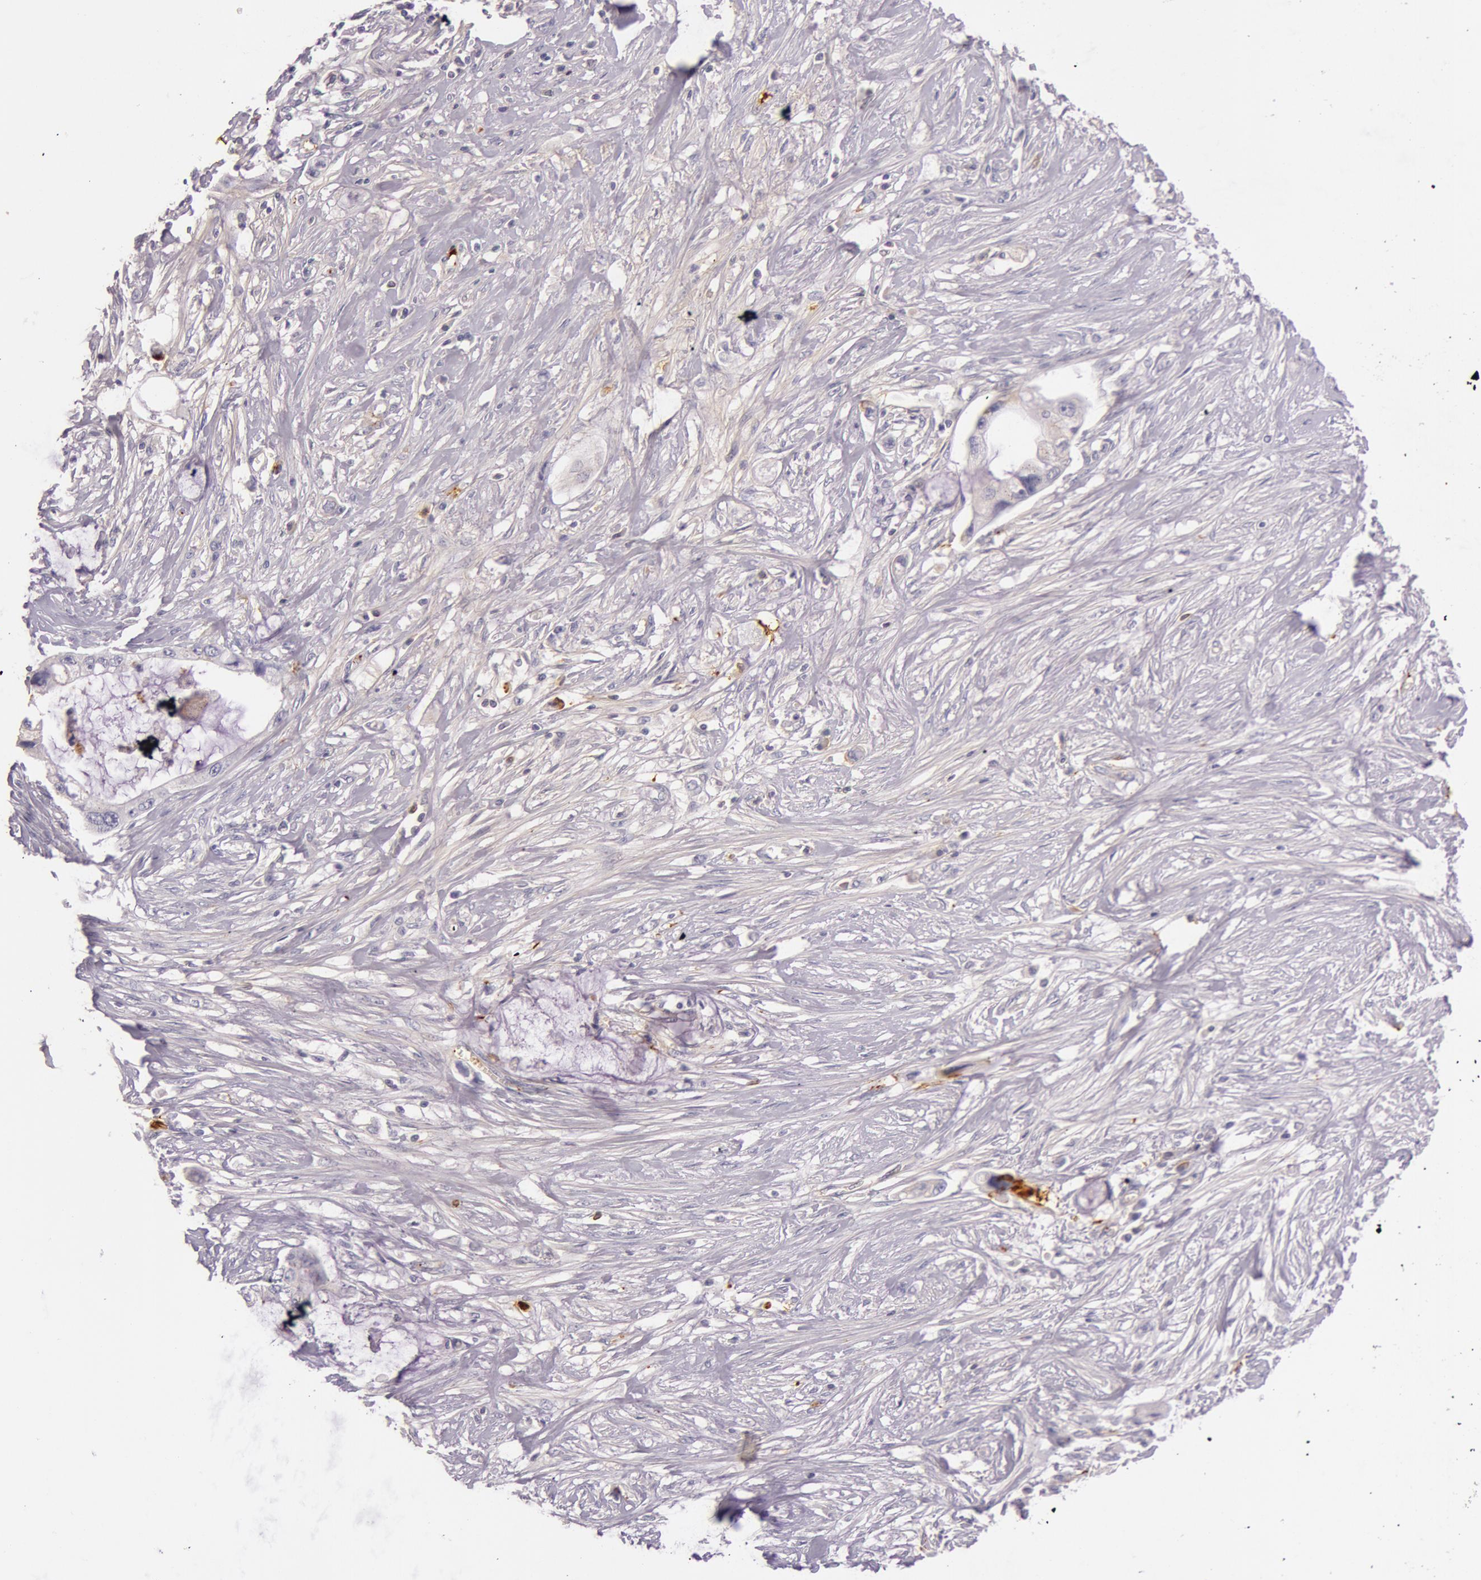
{"staining": {"intensity": "negative", "quantity": "none", "location": "none"}, "tissue": "pancreatic cancer", "cell_type": "Tumor cells", "image_type": "cancer", "snomed": [{"axis": "morphology", "description": "Adenocarcinoma, NOS"}, {"axis": "topography", "description": "Pancreas"}, {"axis": "topography", "description": "Stomach, upper"}], "caption": "DAB (3,3'-diaminobenzidine) immunohistochemical staining of human pancreatic cancer displays no significant positivity in tumor cells.", "gene": "C4BPA", "patient": {"sex": "male", "age": 77}}